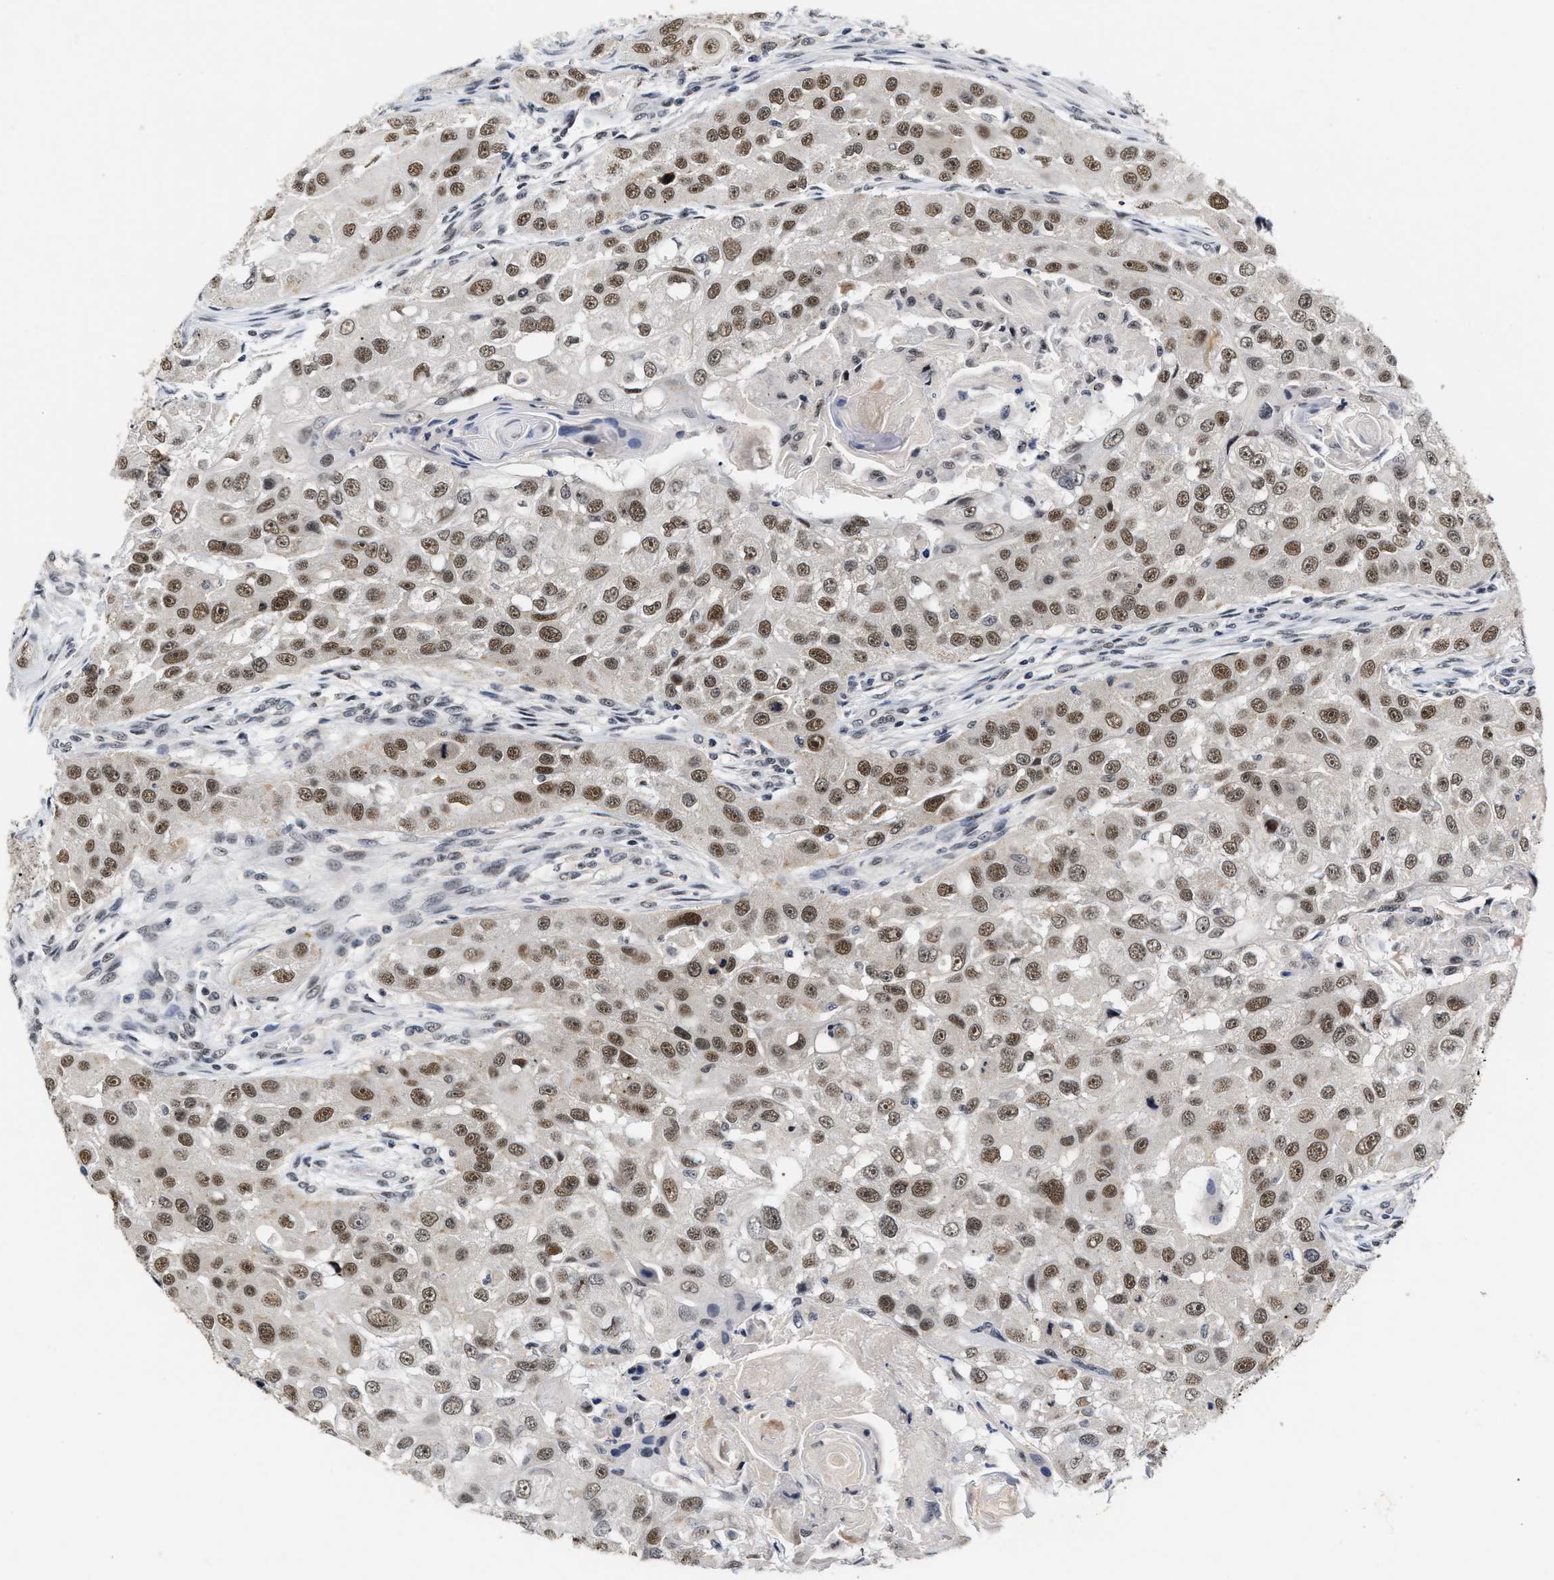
{"staining": {"intensity": "moderate", "quantity": ">75%", "location": "nuclear"}, "tissue": "head and neck cancer", "cell_type": "Tumor cells", "image_type": "cancer", "snomed": [{"axis": "morphology", "description": "Normal tissue, NOS"}, {"axis": "morphology", "description": "Squamous cell carcinoma, NOS"}, {"axis": "topography", "description": "Skeletal muscle"}, {"axis": "topography", "description": "Head-Neck"}], "caption": "An immunohistochemistry (IHC) histopathology image of neoplastic tissue is shown. Protein staining in brown labels moderate nuclear positivity in head and neck cancer (squamous cell carcinoma) within tumor cells. Immunohistochemistry stains the protein in brown and the nuclei are stained blue.", "gene": "INIP", "patient": {"sex": "male", "age": 51}}